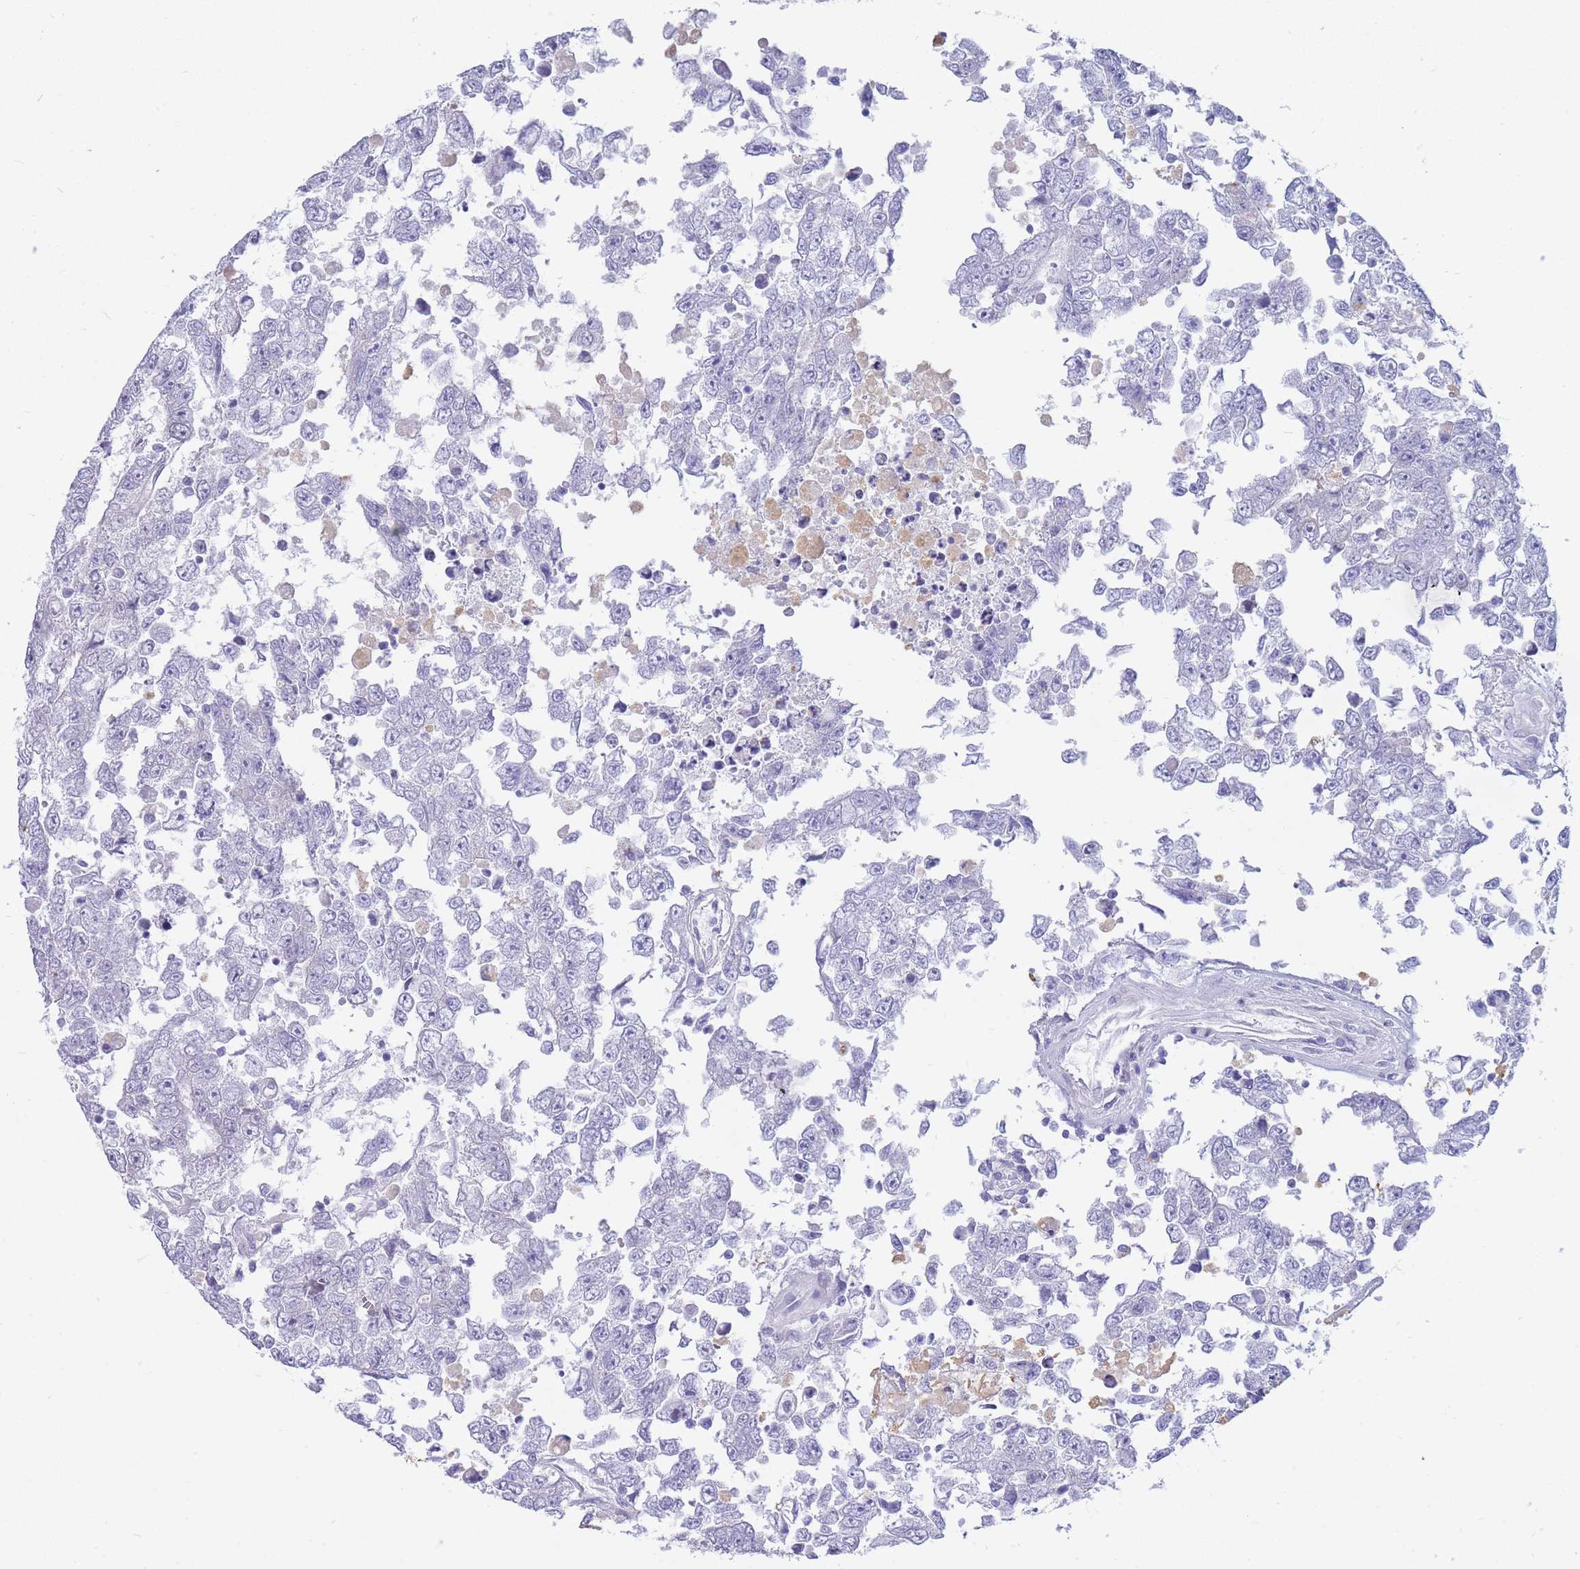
{"staining": {"intensity": "negative", "quantity": "none", "location": "none"}, "tissue": "testis cancer", "cell_type": "Tumor cells", "image_type": "cancer", "snomed": [{"axis": "morphology", "description": "Carcinoma, Embryonal, NOS"}, {"axis": "topography", "description": "Testis"}], "caption": "High power microscopy micrograph of an immunohistochemistry (IHC) histopathology image of testis cancer (embryonal carcinoma), revealing no significant expression in tumor cells.", "gene": "SUGT1", "patient": {"sex": "male", "age": 25}}